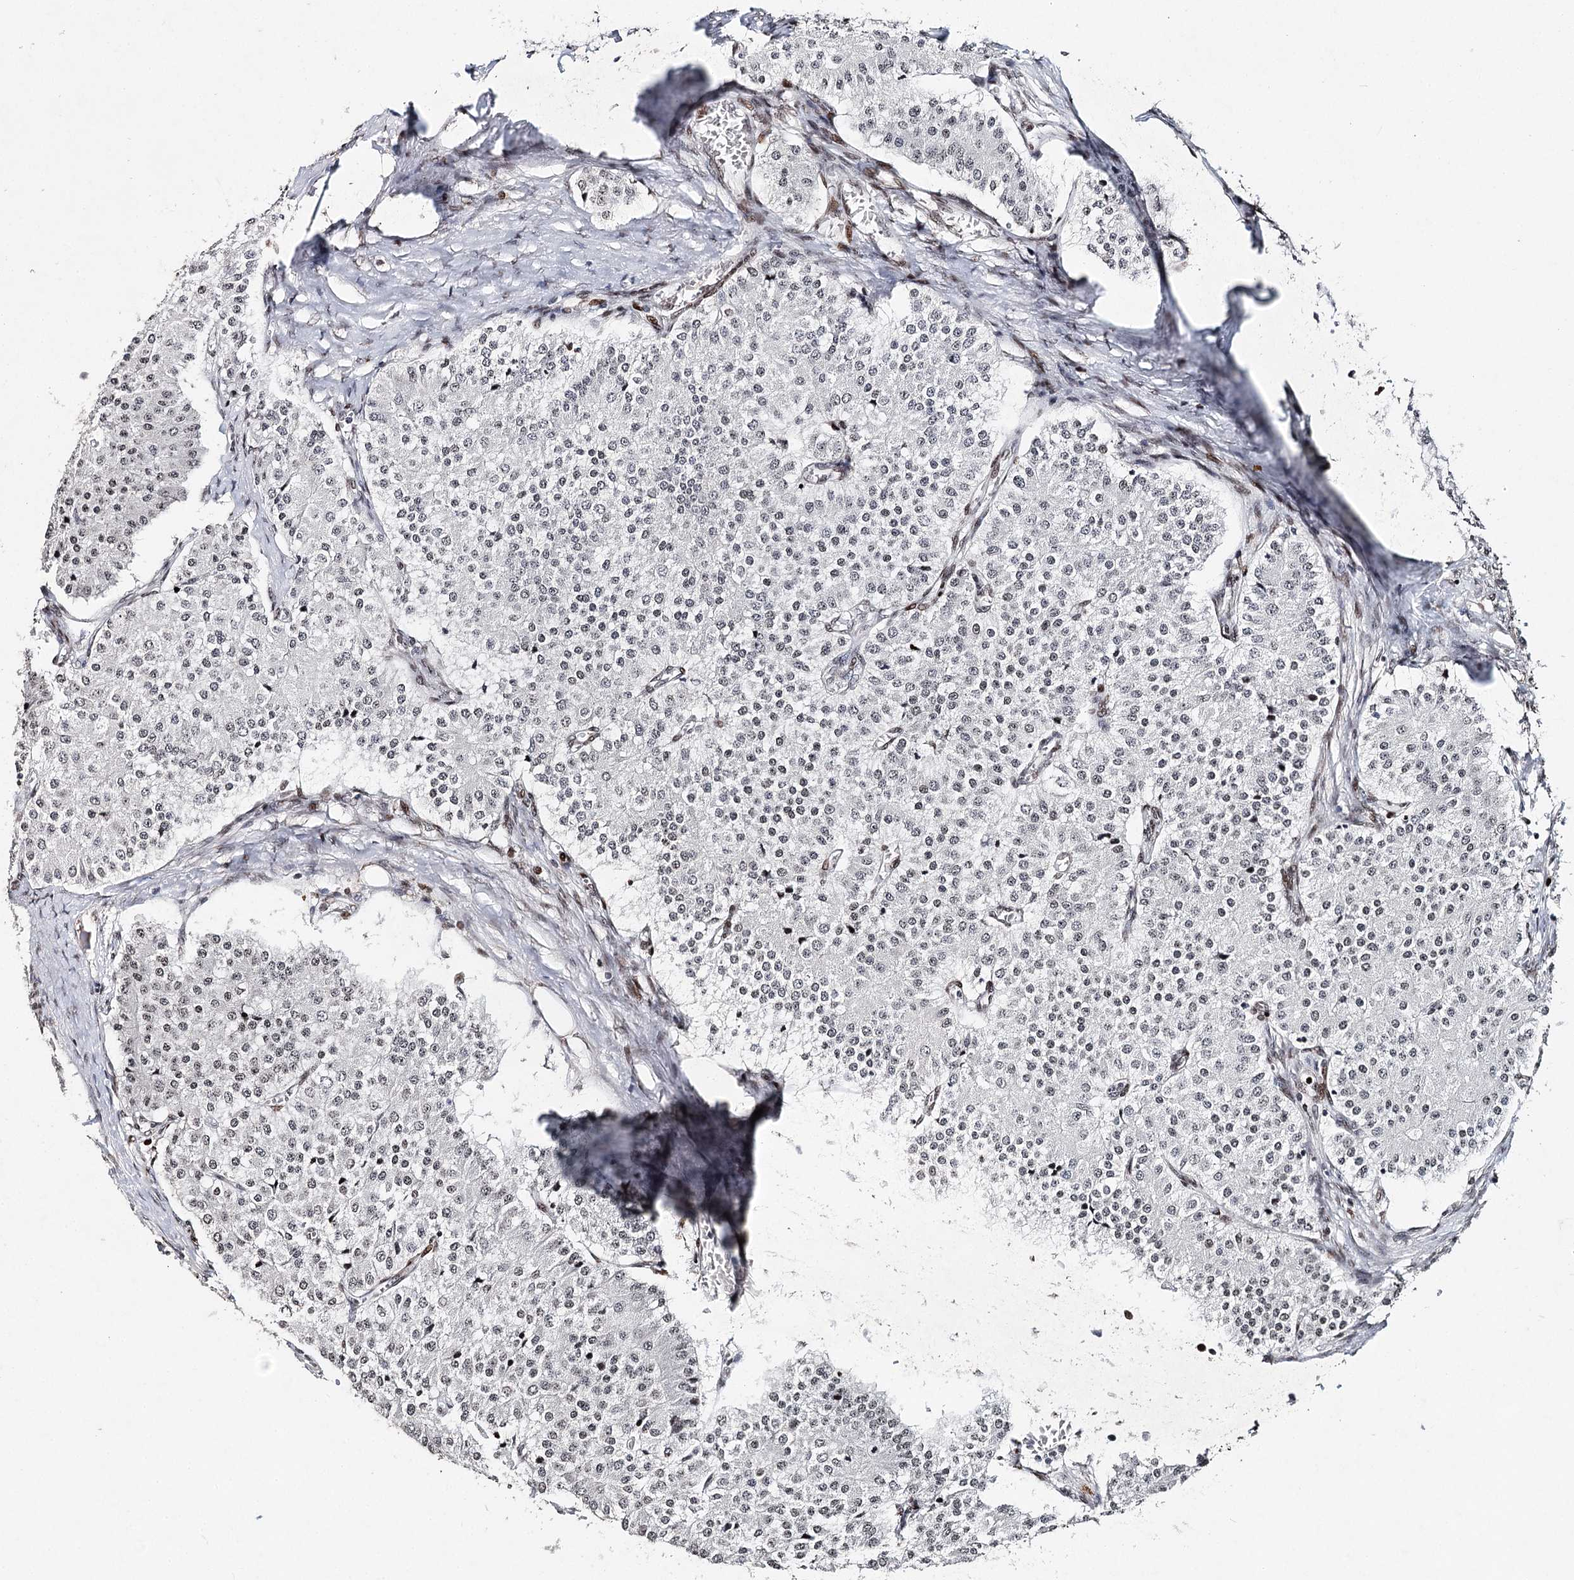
{"staining": {"intensity": "negative", "quantity": "none", "location": "none"}, "tissue": "carcinoid", "cell_type": "Tumor cells", "image_type": "cancer", "snomed": [{"axis": "morphology", "description": "Carcinoid, malignant, NOS"}, {"axis": "topography", "description": "Colon"}], "caption": "Immunohistochemistry image of neoplastic tissue: carcinoid stained with DAB (3,3'-diaminobenzidine) shows no significant protein expression in tumor cells.", "gene": "FRMD4A", "patient": {"sex": "female", "age": 52}}